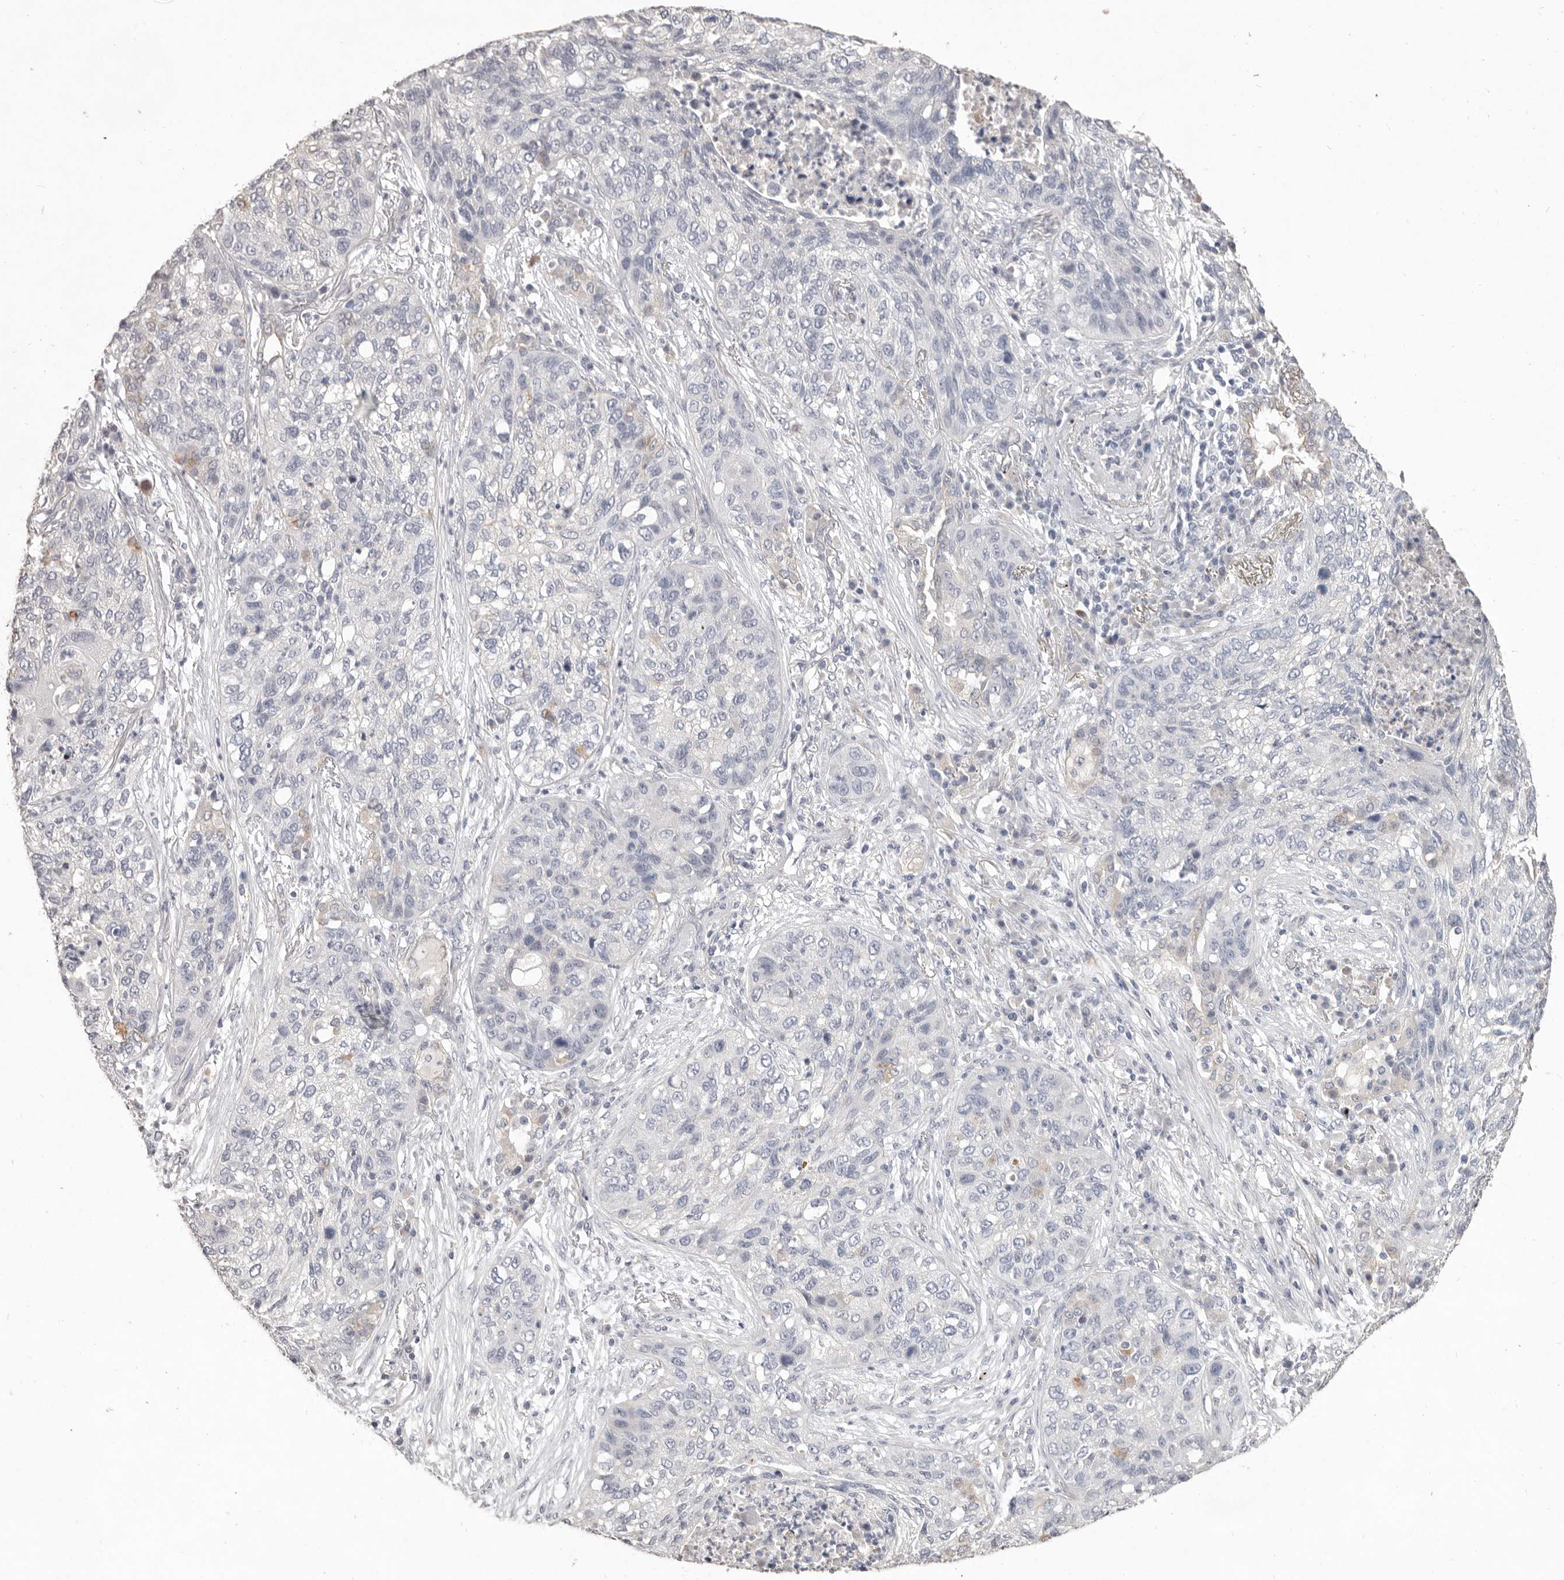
{"staining": {"intensity": "negative", "quantity": "none", "location": "none"}, "tissue": "lung cancer", "cell_type": "Tumor cells", "image_type": "cancer", "snomed": [{"axis": "morphology", "description": "Squamous cell carcinoma, NOS"}, {"axis": "topography", "description": "Lung"}], "caption": "Tumor cells are negative for protein expression in human lung squamous cell carcinoma.", "gene": "ZYG11B", "patient": {"sex": "female", "age": 63}}